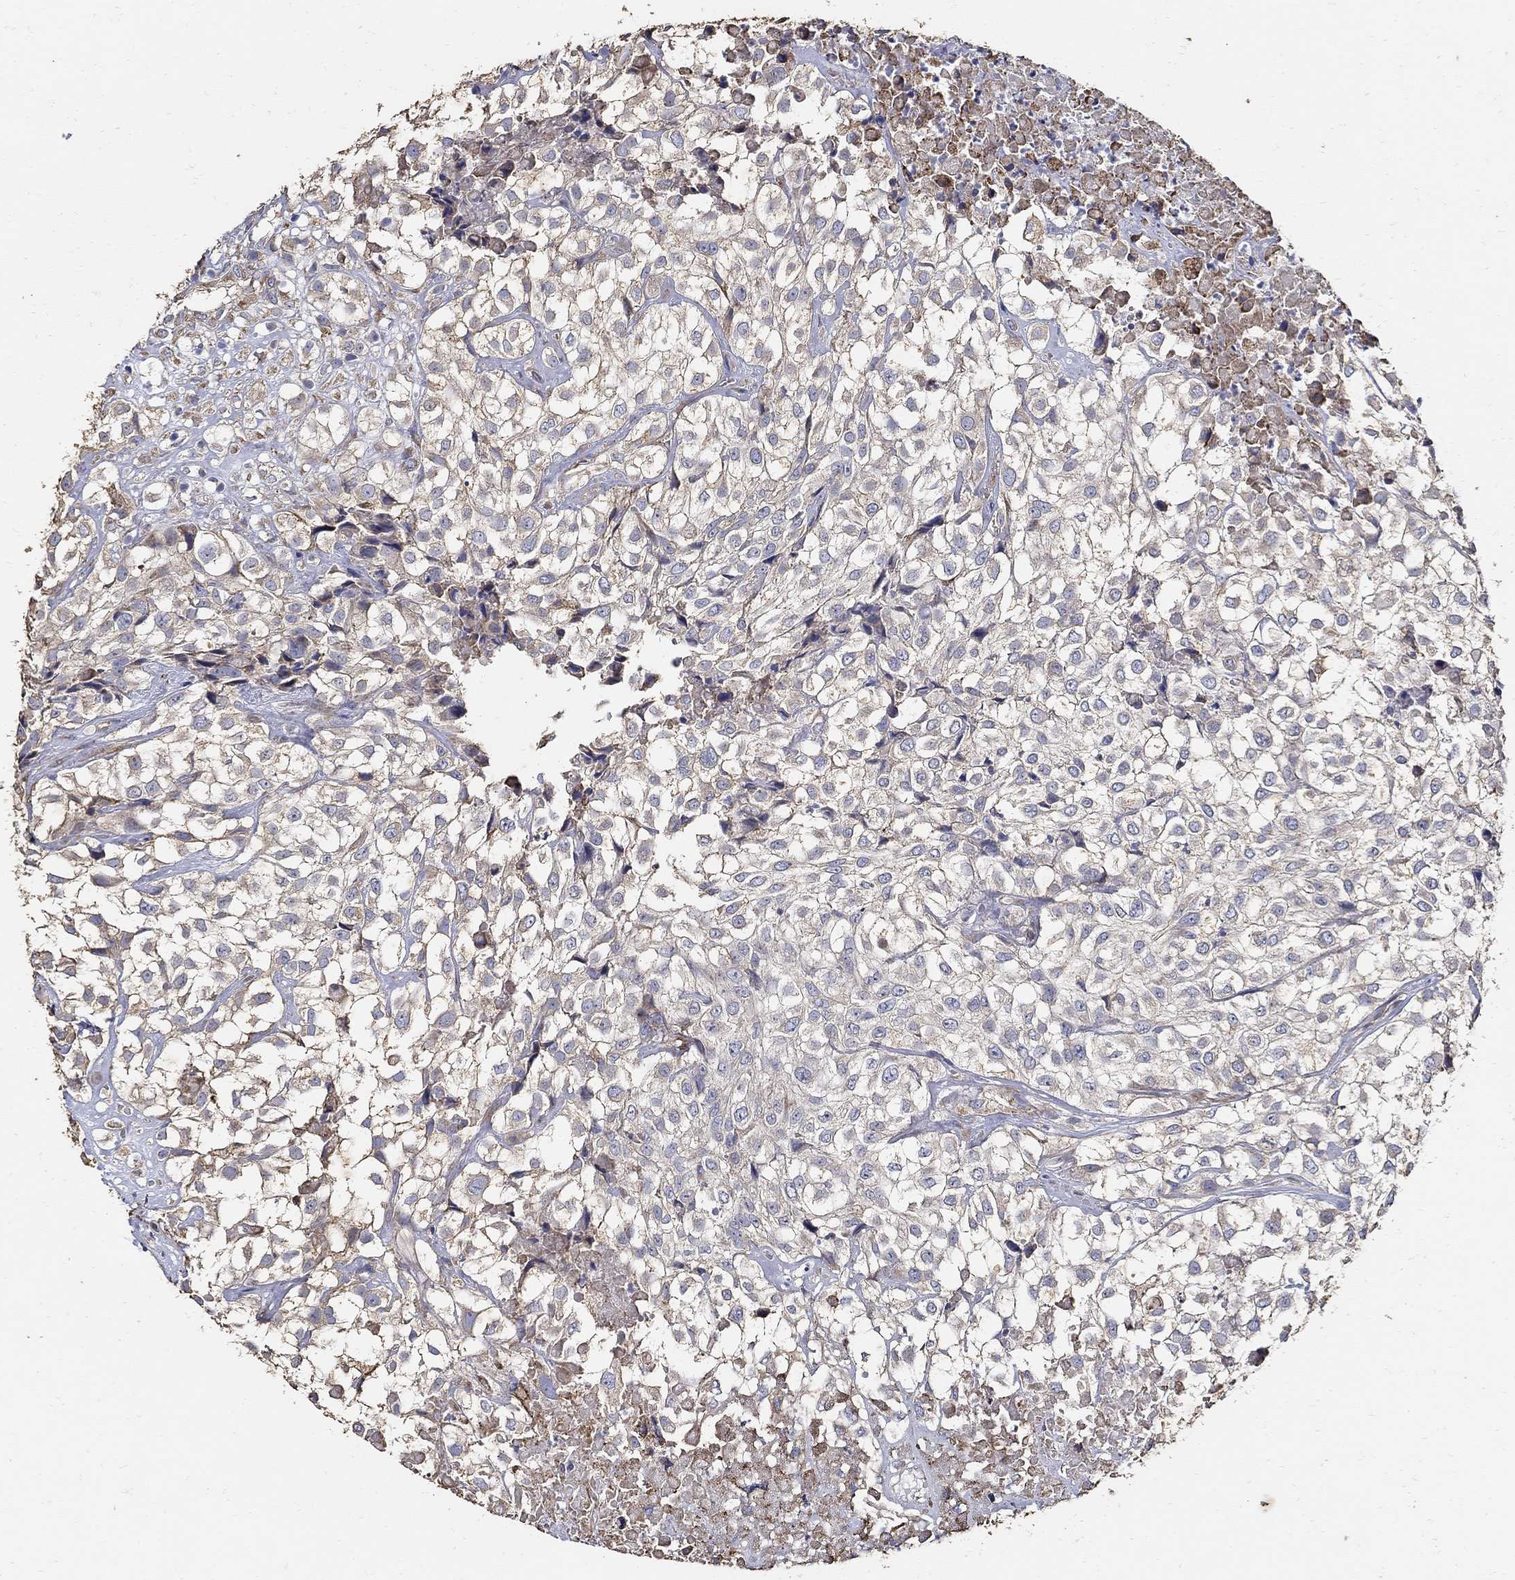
{"staining": {"intensity": "weak", "quantity": "25%-75%", "location": "cytoplasmic/membranous"}, "tissue": "urothelial cancer", "cell_type": "Tumor cells", "image_type": "cancer", "snomed": [{"axis": "morphology", "description": "Urothelial carcinoma, High grade"}, {"axis": "topography", "description": "Urinary bladder"}], "caption": "A brown stain highlights weak cytoplasmic/membranous staining of a protein in human urothelial cancer tumor cells.", "gene": "EMILIN3", "patient": {"sex": "male", "age": 56}}